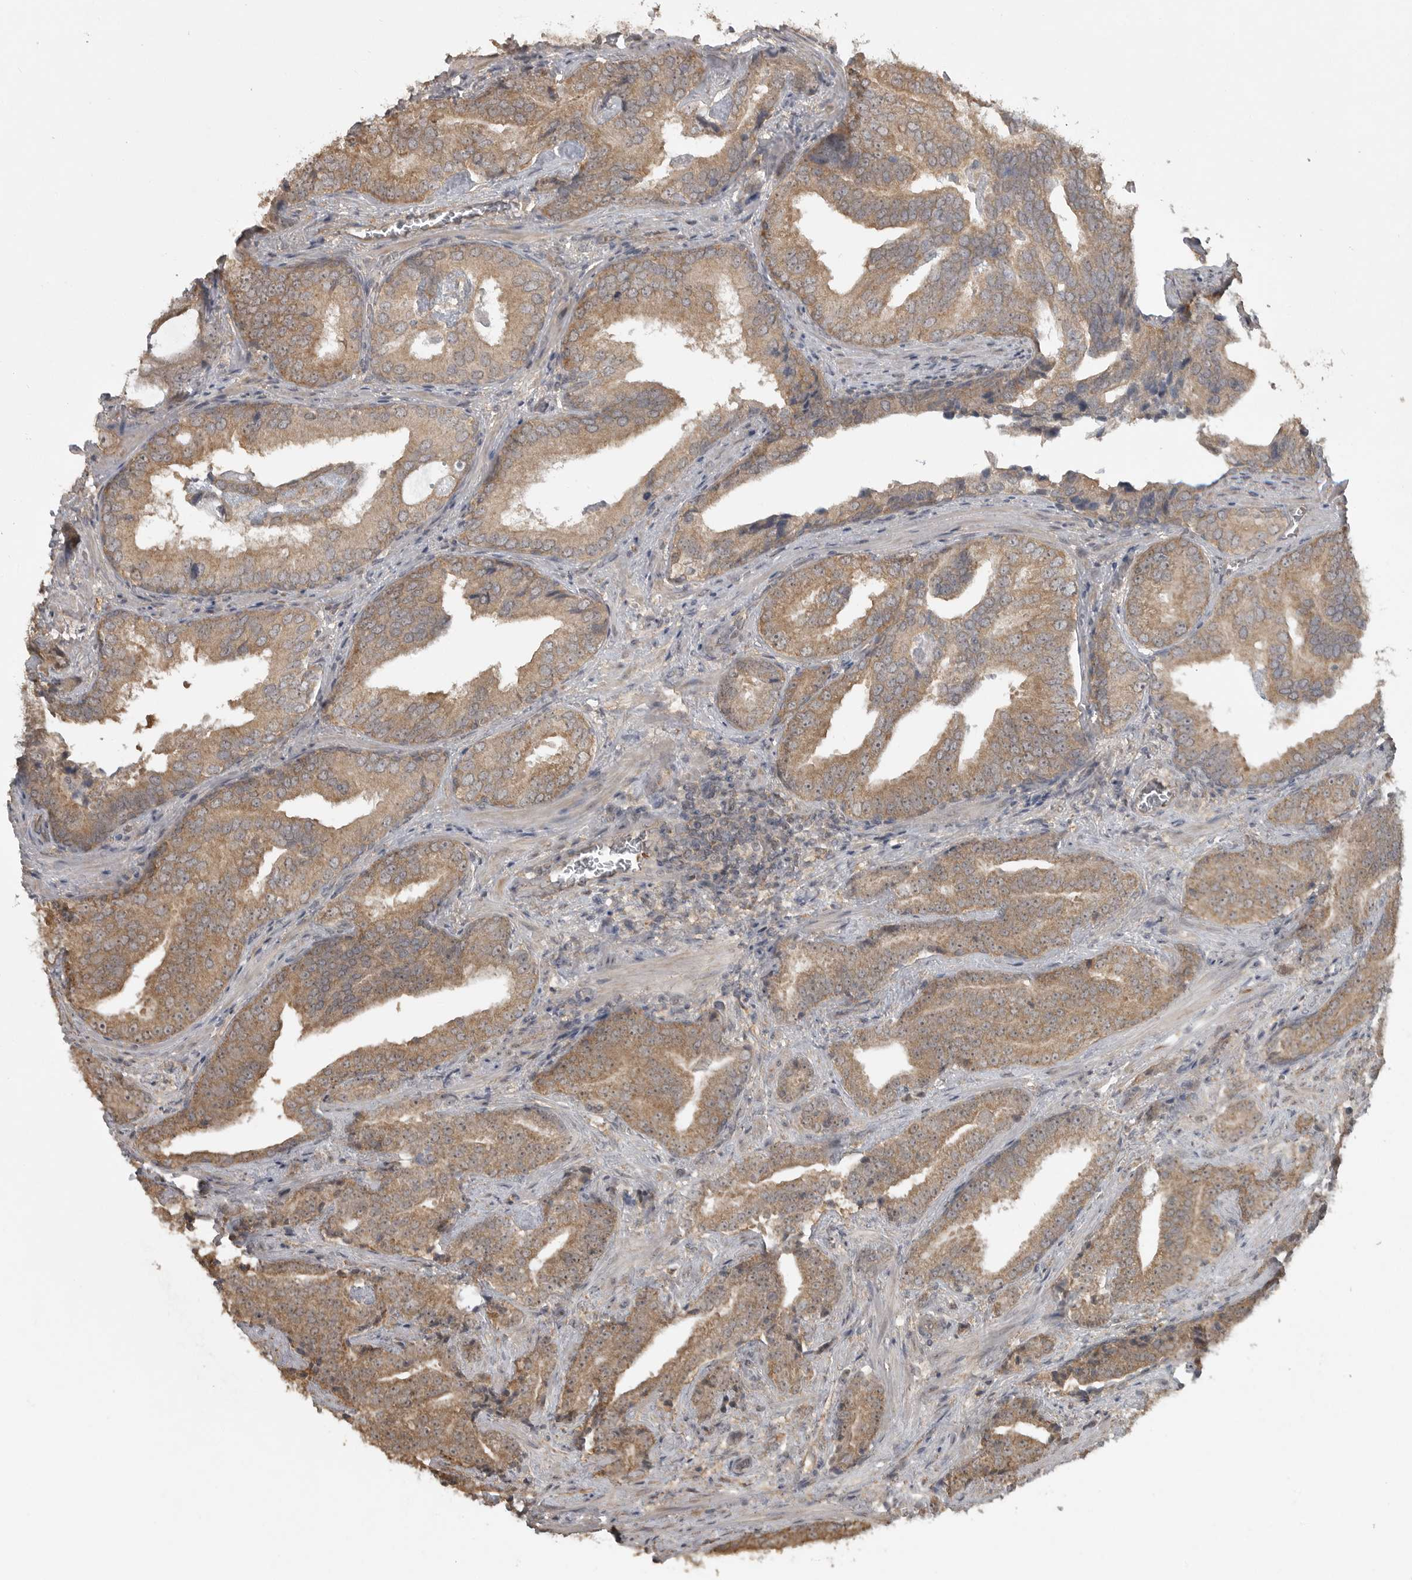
{"staining": {"intensity": "moderate", "quantity": ">75%", "location": "cytoplasmic/membranous"}, "tissue": "prostate cancer", "cell_type": "Tumor cells", "image_type": "cancer", "snomed": [{"axis": "morphology", "description": "Adenocarcinoma, Low grade"}, {"axis": "topography", "description": "Prostate"}], "caption": "Immunohistochemistry (IHC) (DAB) staining of human prostate cancer exhibits moderate cytoplasmic/membranous protein expression in about >75% of tumor cells.", "gene": "LLGL1", "patient": {"sex": "male", "age": 67}}